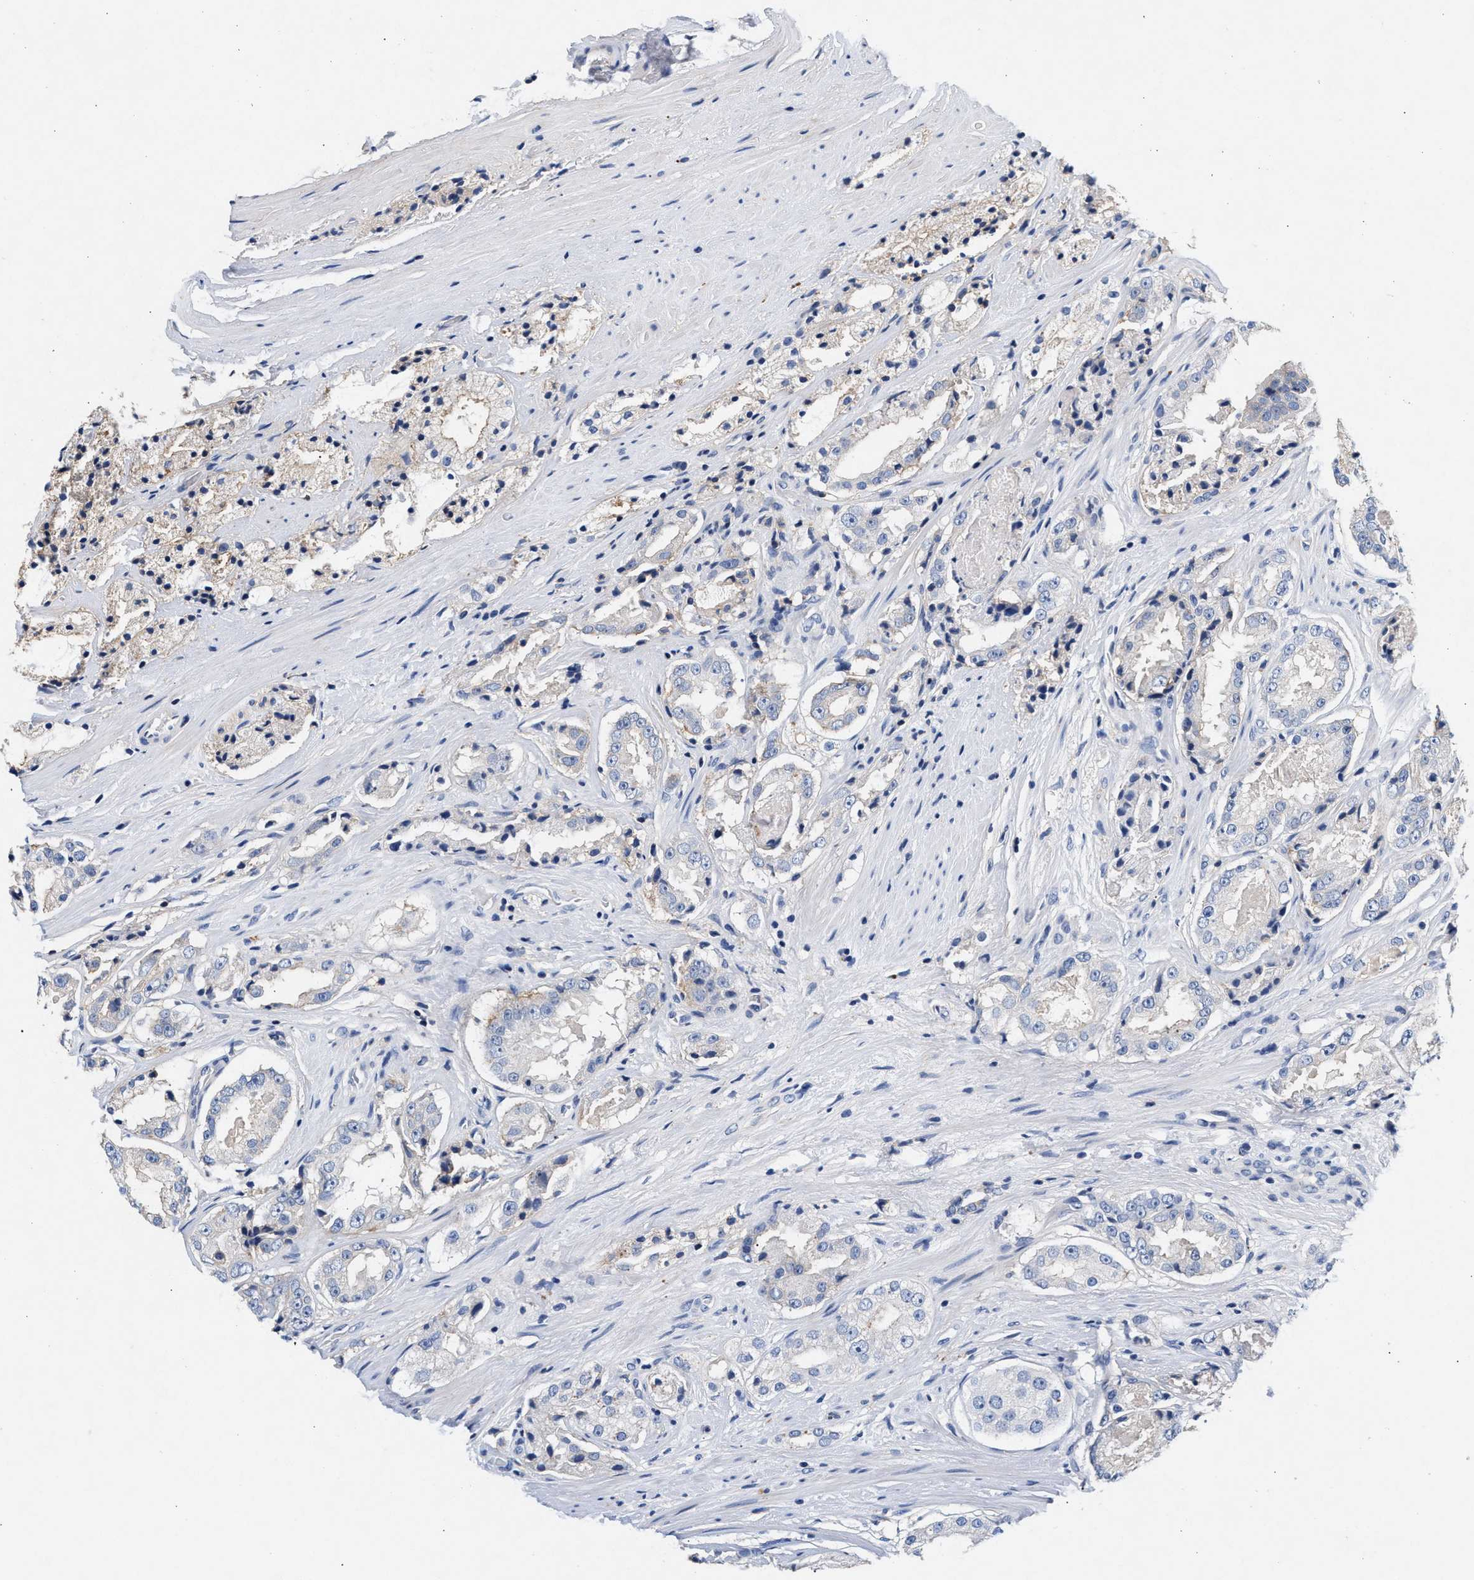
{"staining": {"intensity": "negative", "quantity": "none", "location": "none"}, "tissue": "prostate cancer", "cell_type": "Tumor cells", "image_type": "cancer", "snomed": [{"axis": "morphology", "description": "Adenocarcinoma, High grade"}, {"axis": "topography", "description": "Prostate"}], "caption": "High-grade adenocarcinoma (prostate) was stained to show a protein in brown. There is no significant expression in tumor cells.", "gene": "GNAI3", "patient": {"sex": "male", "age": 73}}